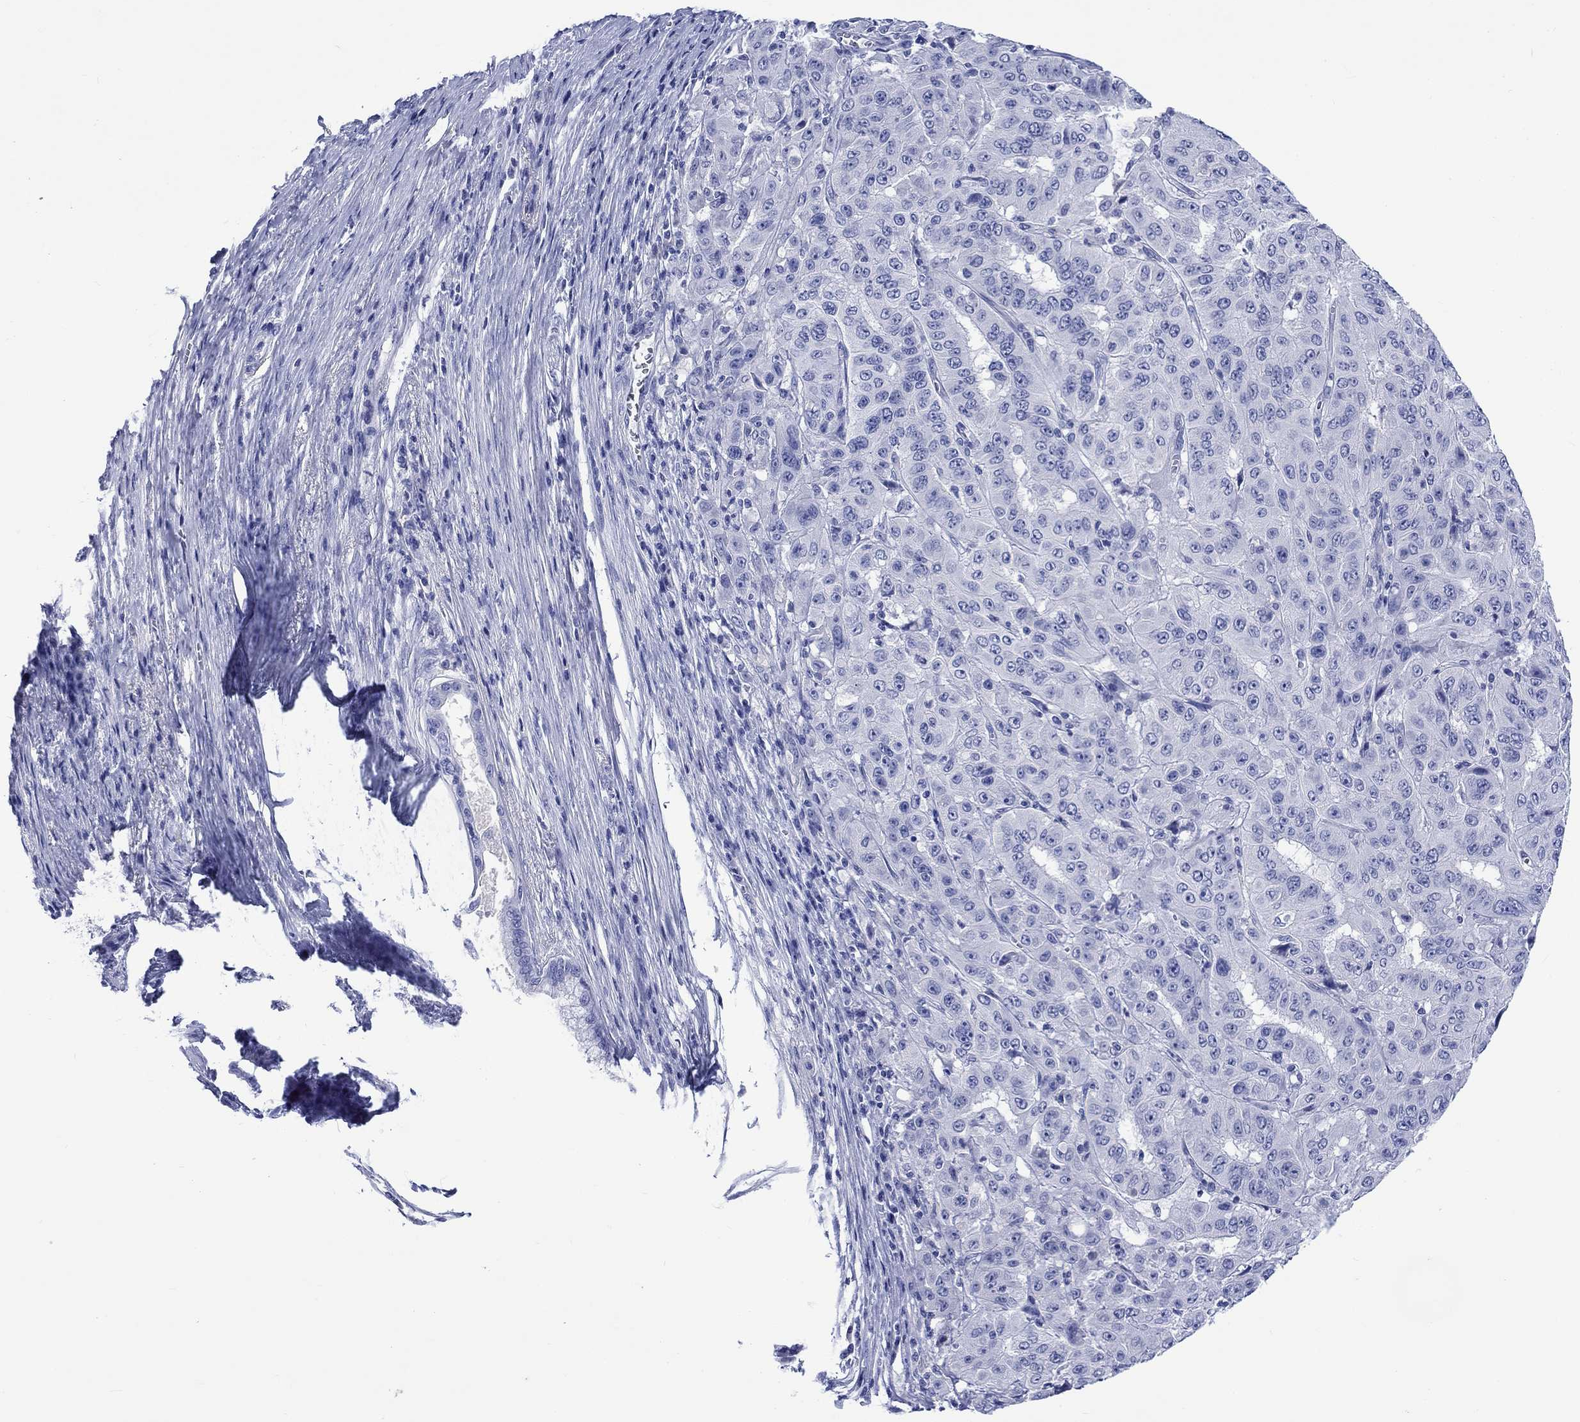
{"staining": {"intensity": "negative", "quantity": "none", "location": "none"}, "tissue": "pancreatic cancer", "cell_type": "Tumor cells", "image_type": "cancer", "snomed": [{"axis": "morphology", "description": "Adenocarcinoma, NOS"}, {"axis": "topography", "description": "Pancreas"}], "caption": "The histopathology image shows no significant staining in tumor cells of pancreatic adenocarcinoma. (DAB (3,3'-diaminobenzidine) immunohistochemistry visualized using brightfield microscopy, high magnification).", "gene": "CACNG3", "patient": {"sex": "male", "age": 63}}